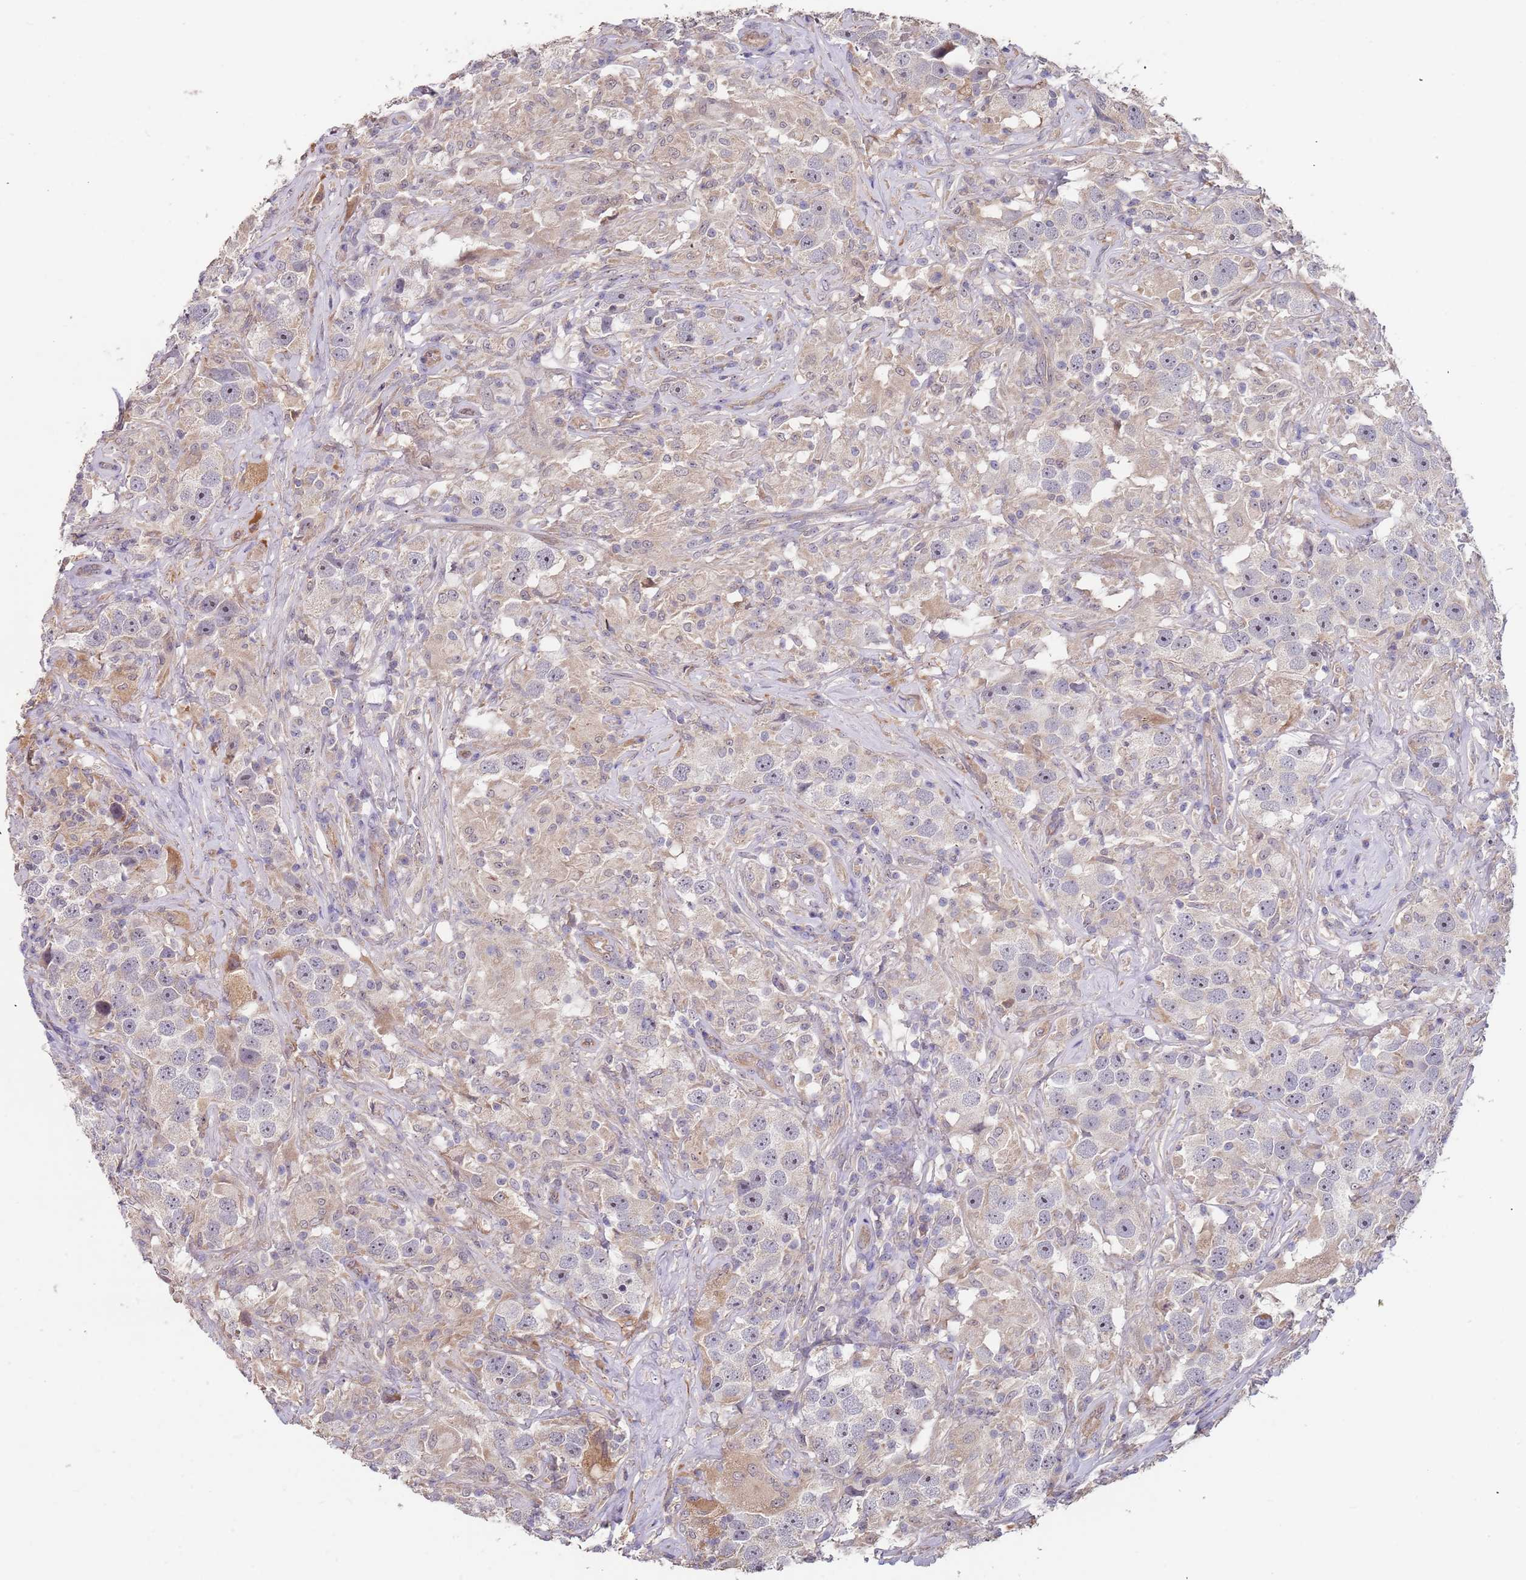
{"staining": {"intensity": "moderate", "quantity": "<25%", "location": "nuclear"}, "tissue": "testis cancer", "cell_type": "Tumor cells", "image_type": "cancer", "snomed": [{"axis": "morphology", "description": "Seminoma, NOS"}, {"axis": "topography", "description": "Testis"}], "caption": "There is low levels of moderate nuclear staining in tumor cells of testis seminoma, as demonstrated by immunohistochemical staining (brown color).", "gene": "TMEM64", "patient": {"sex": "male", "age": 49}}